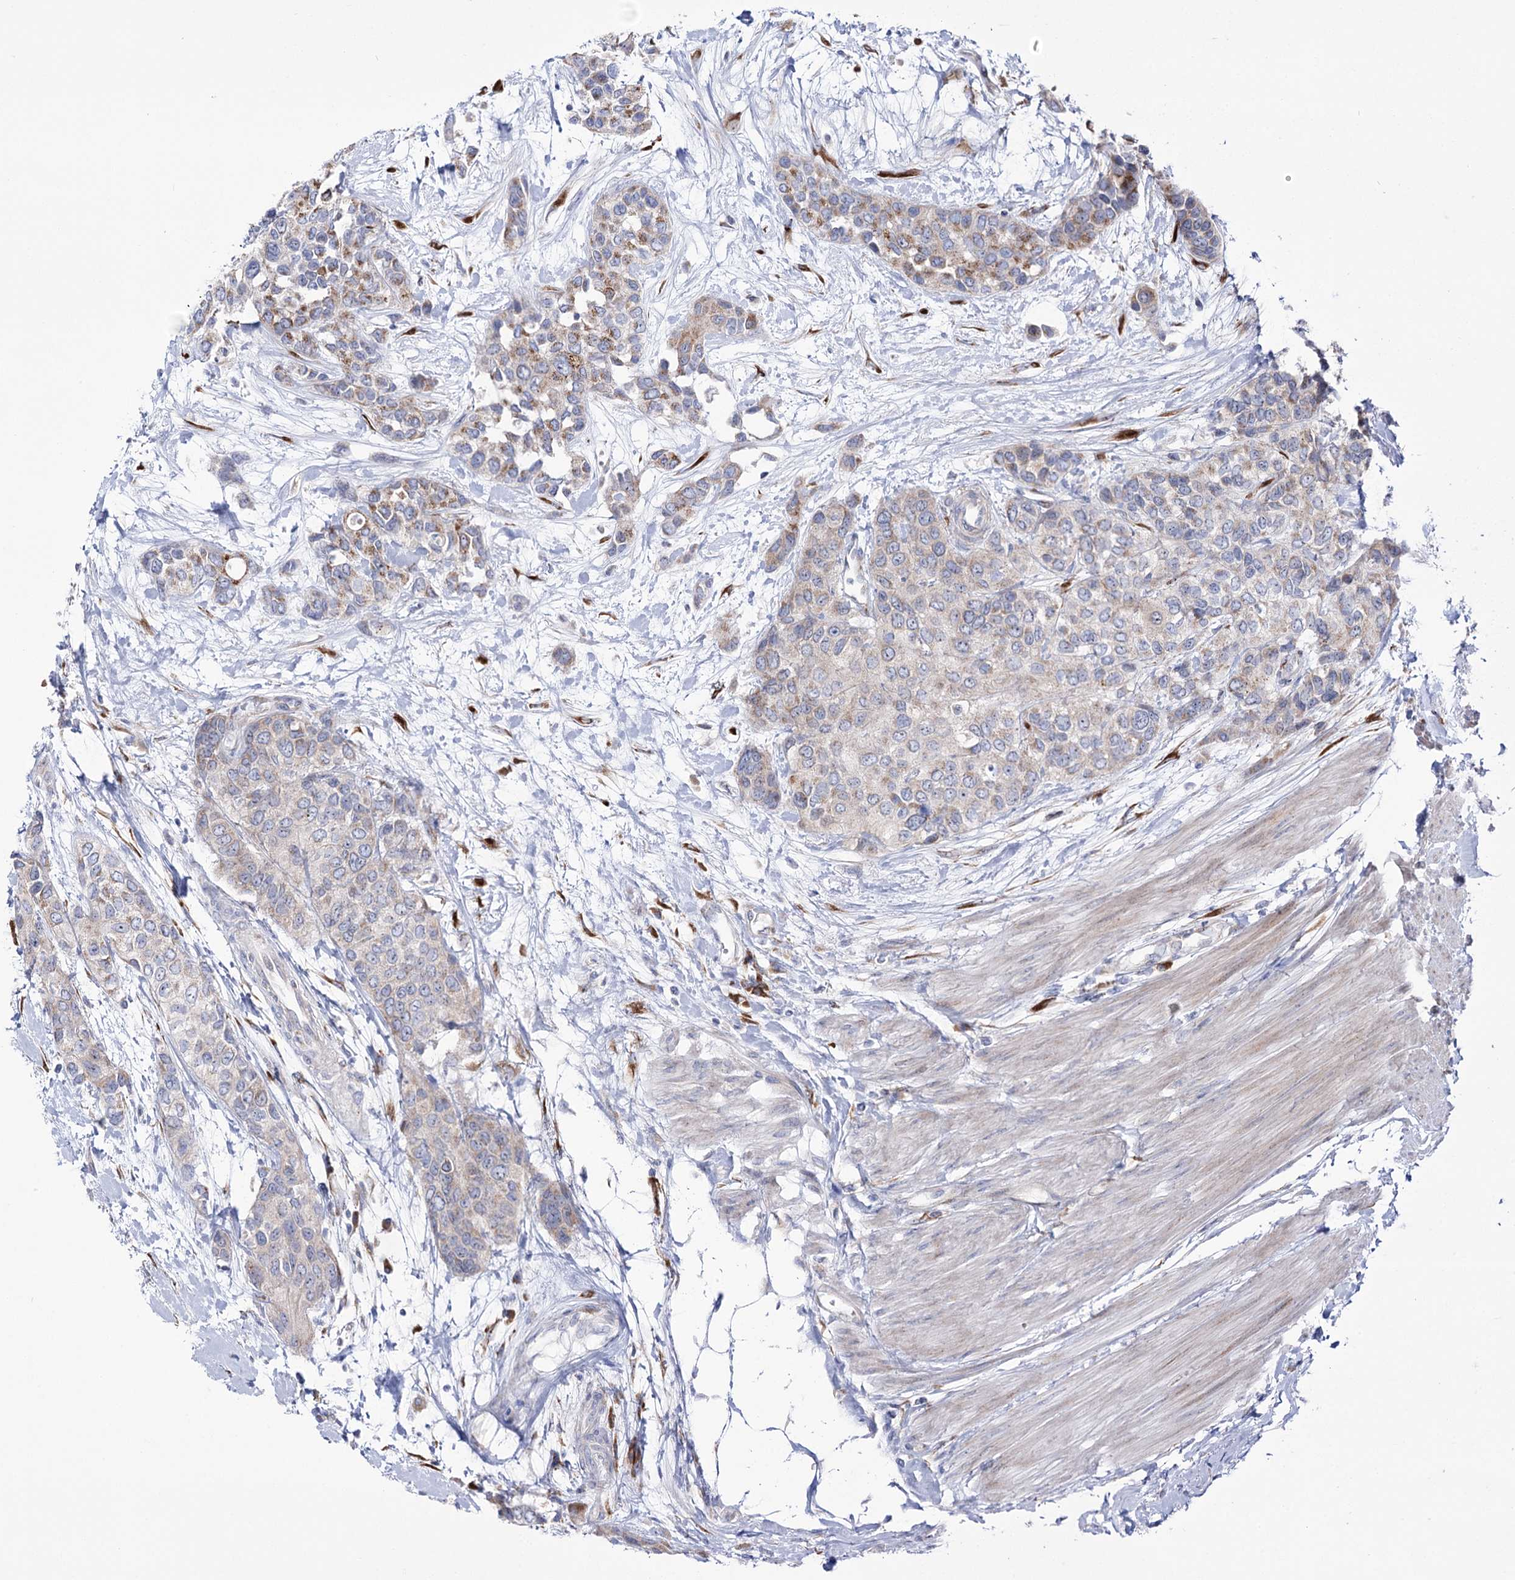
{"staining": {"intensity": "moderate", "quantity": "<25%", "location": "cytoplasmic/membranous"}, "tissue": "urothelial cancer", "cell_type": "Tumor cells", "image_type": "cancer", "snomed": [{"axis": "morphology", "description": "Normal tissue, NOS"}, {"axis": "morphology", "description": "Urothelial carcinoma, High grade"}, {"axis": "topography", "description": "Vascular tissue"}, {"axis": "topography", "description": "Urinary bladder"}], "caption": "Brown immunohistochemical staining in high-grade urothelial carcinoma displays moderate cytoplasmic/membranous positivity in about <25% of tumor cells. Ihc stains the protein in brown and the nuclei are stained blue.", "gene": "METTL5", "patient": {"sex": "female", "age": 56}}